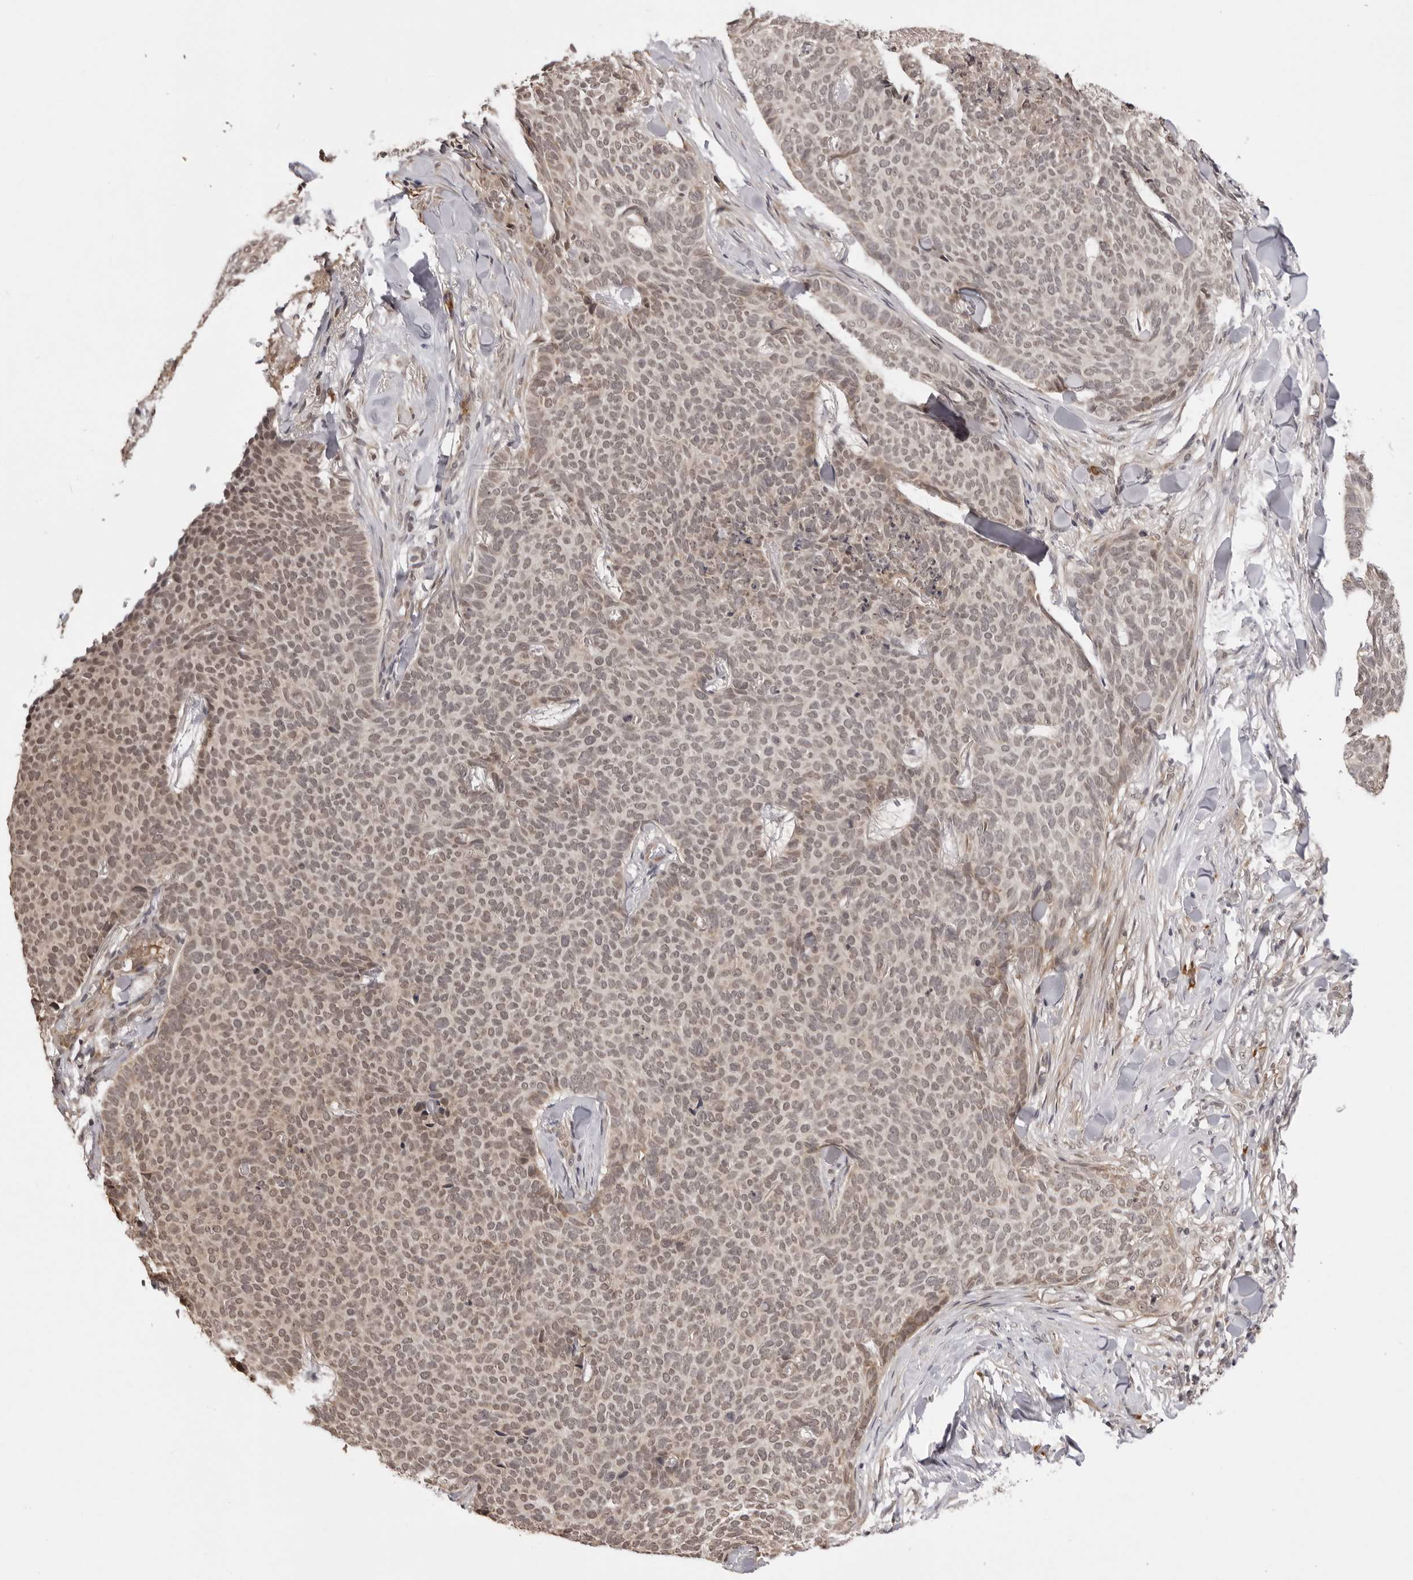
{"staining": {"intensity": "weak", "quantity": "25%-75%", "location": "nuclear"}, "tissue": "skin cancer", "cell_type": "Tumor cells", "image_type": "cancer", "snomed": [{"axis": "morphology", "description": "Normal tissue, NOS"}, {"axis": "morphology", "description": "Basal cell carcinoma"}, {"axis": "topography", "description": "Skin"}], "caption": "Immunohistochemical staining of human basal cell carcinoma (skin) reveals low levels of weak nuclear positivity in approximately 25%-75% of tumor cells.", "gene": "ZC3H11A", "patient": {"sex": "male", "age": 50}}